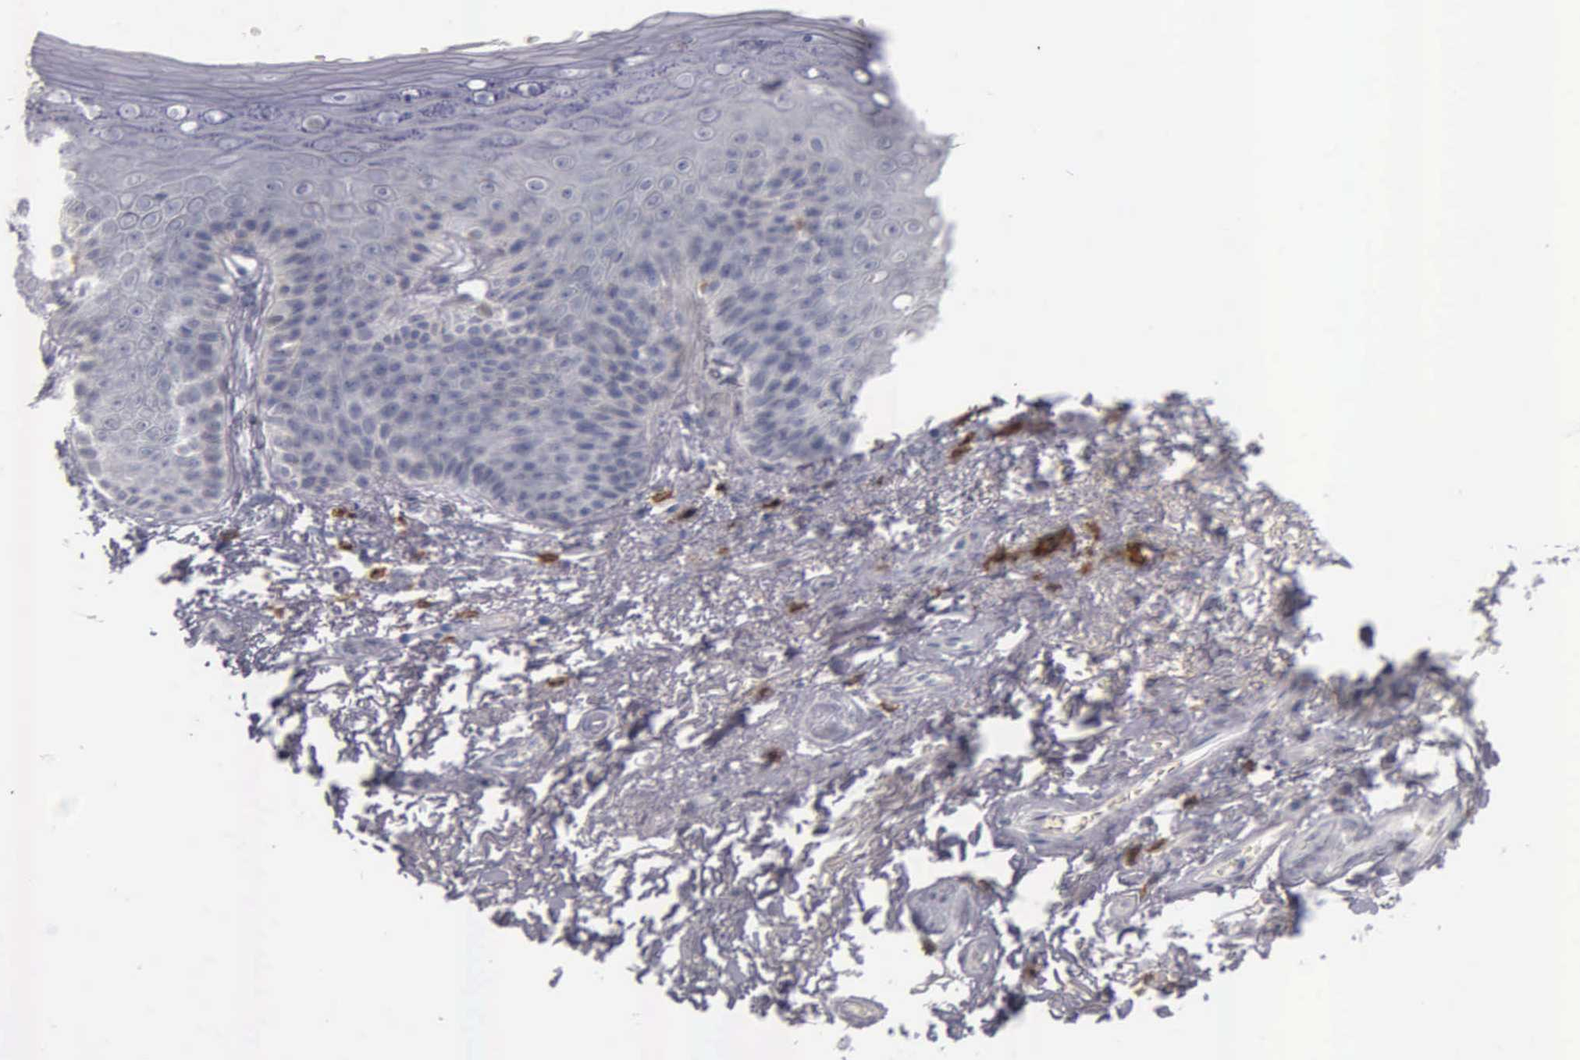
{"staining": {"intensity": "negative", "quantity": "none", "location": "none"}, "tissue": "skin", "cell_type": "Epidermal cells", "image_type": "normal", "snomed": [{"axis": "morphology", "description": "Normal tissue, NOS"}, {"axis": "topography", "description": "Anal"}, {"axis": "topography", "description": "Peripheral nerve tissue"}], "caption": "Immunohistochemistry (IHC) of normal skin exhibits no staining in epidermal cells. (Stains: DAB (3,3'-diaminobenzidine) IHC with hematoxylin counter stain, Microscopy: brightfield microscopy at high magnification).", "gene": "CD3E", "patient": {"sex": "female", "age": 46}}